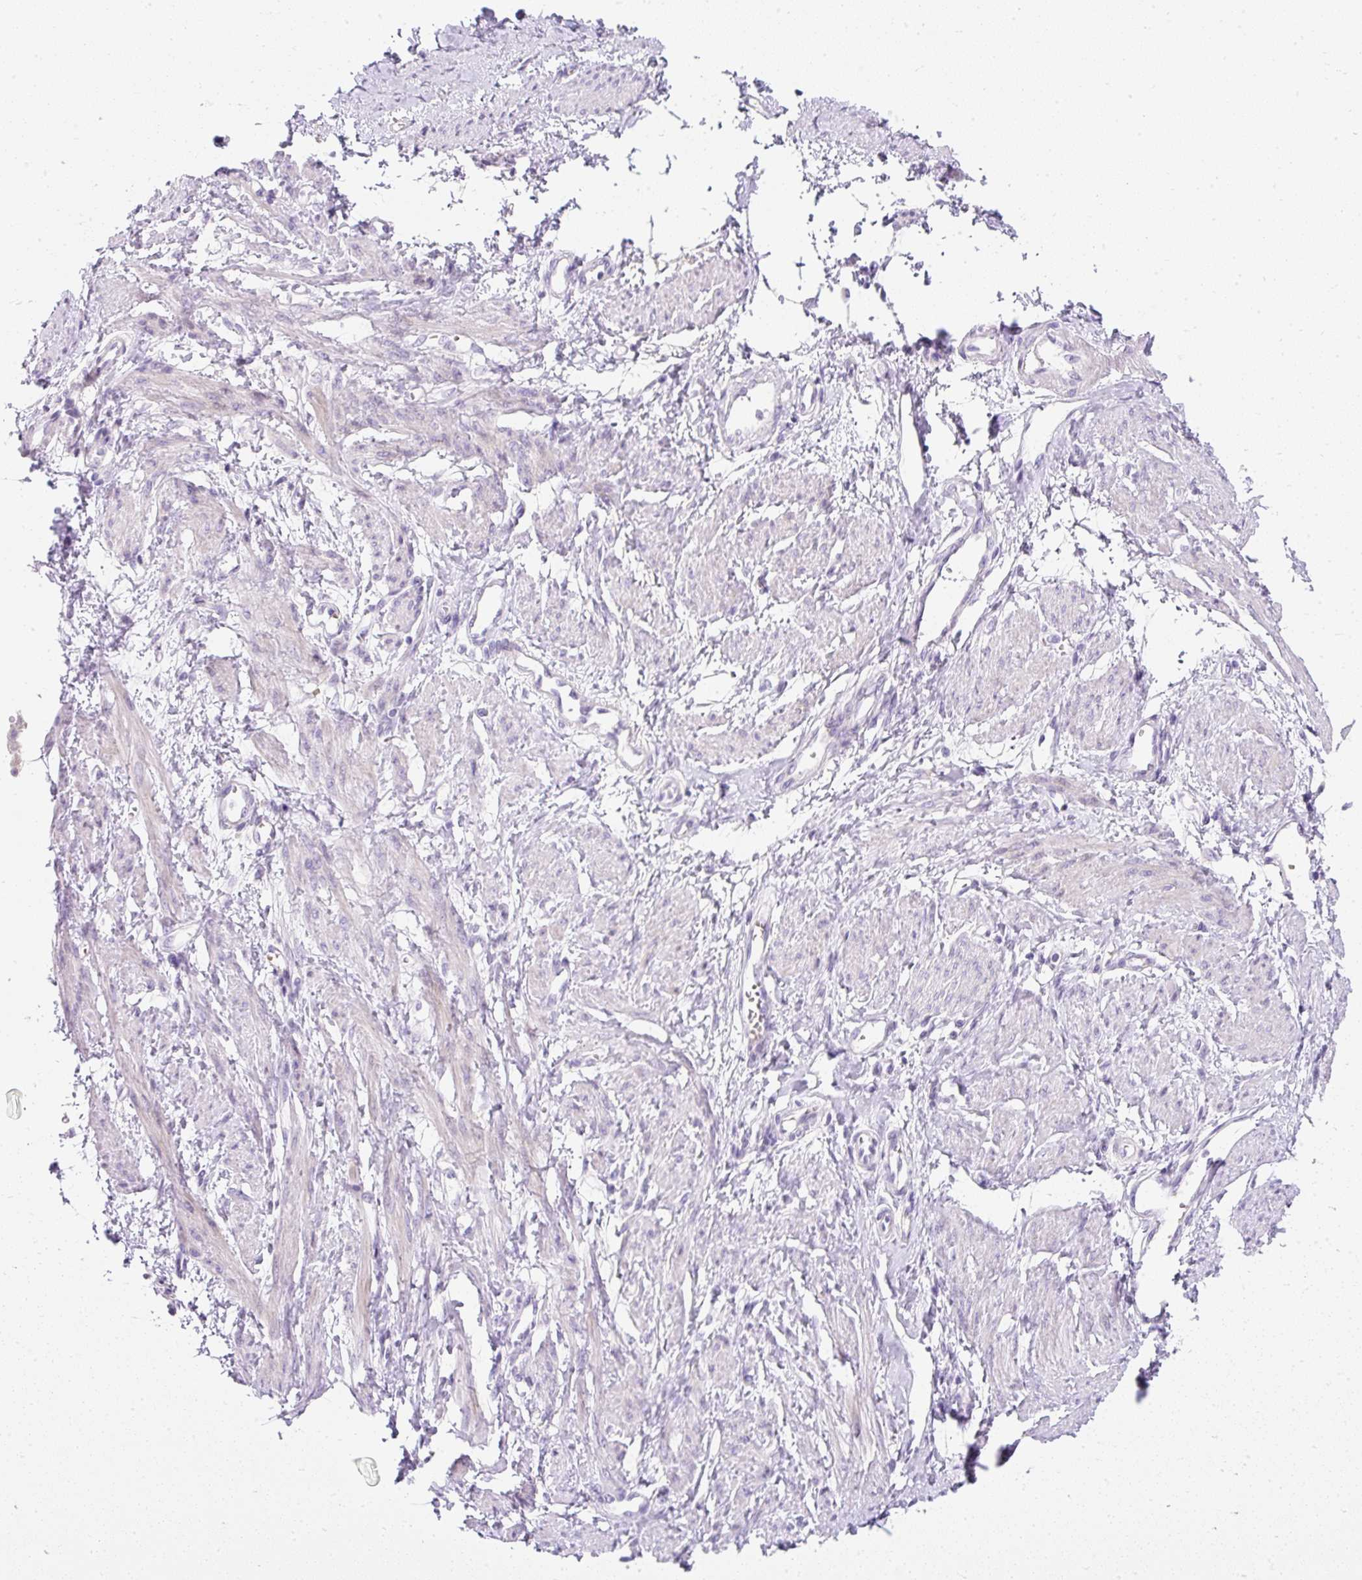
{"staining": {"intensity": "negative", "quantity": "none", "location": "none"}, "tissue": "smooth muscle", "cell_type": "Smooth muscle cells", "image_type": "normal", "snomed": [{"axis": "morphology", "description": "Normal tissue, NOS"}, {"axis": "topography", "description": "Smooth muscle"}, {"axis": "topography", "description": "Uterus"}], "caption": "Immunohistochemistry image of normal smooth muscle: smooth muscle stained with DAB (3,3'-diaminobenzidine) exhibits no significant protein positivity in smooth muscle cells.", "gene": "DTX4", "patient": {"sex": "female", "age": 39}}